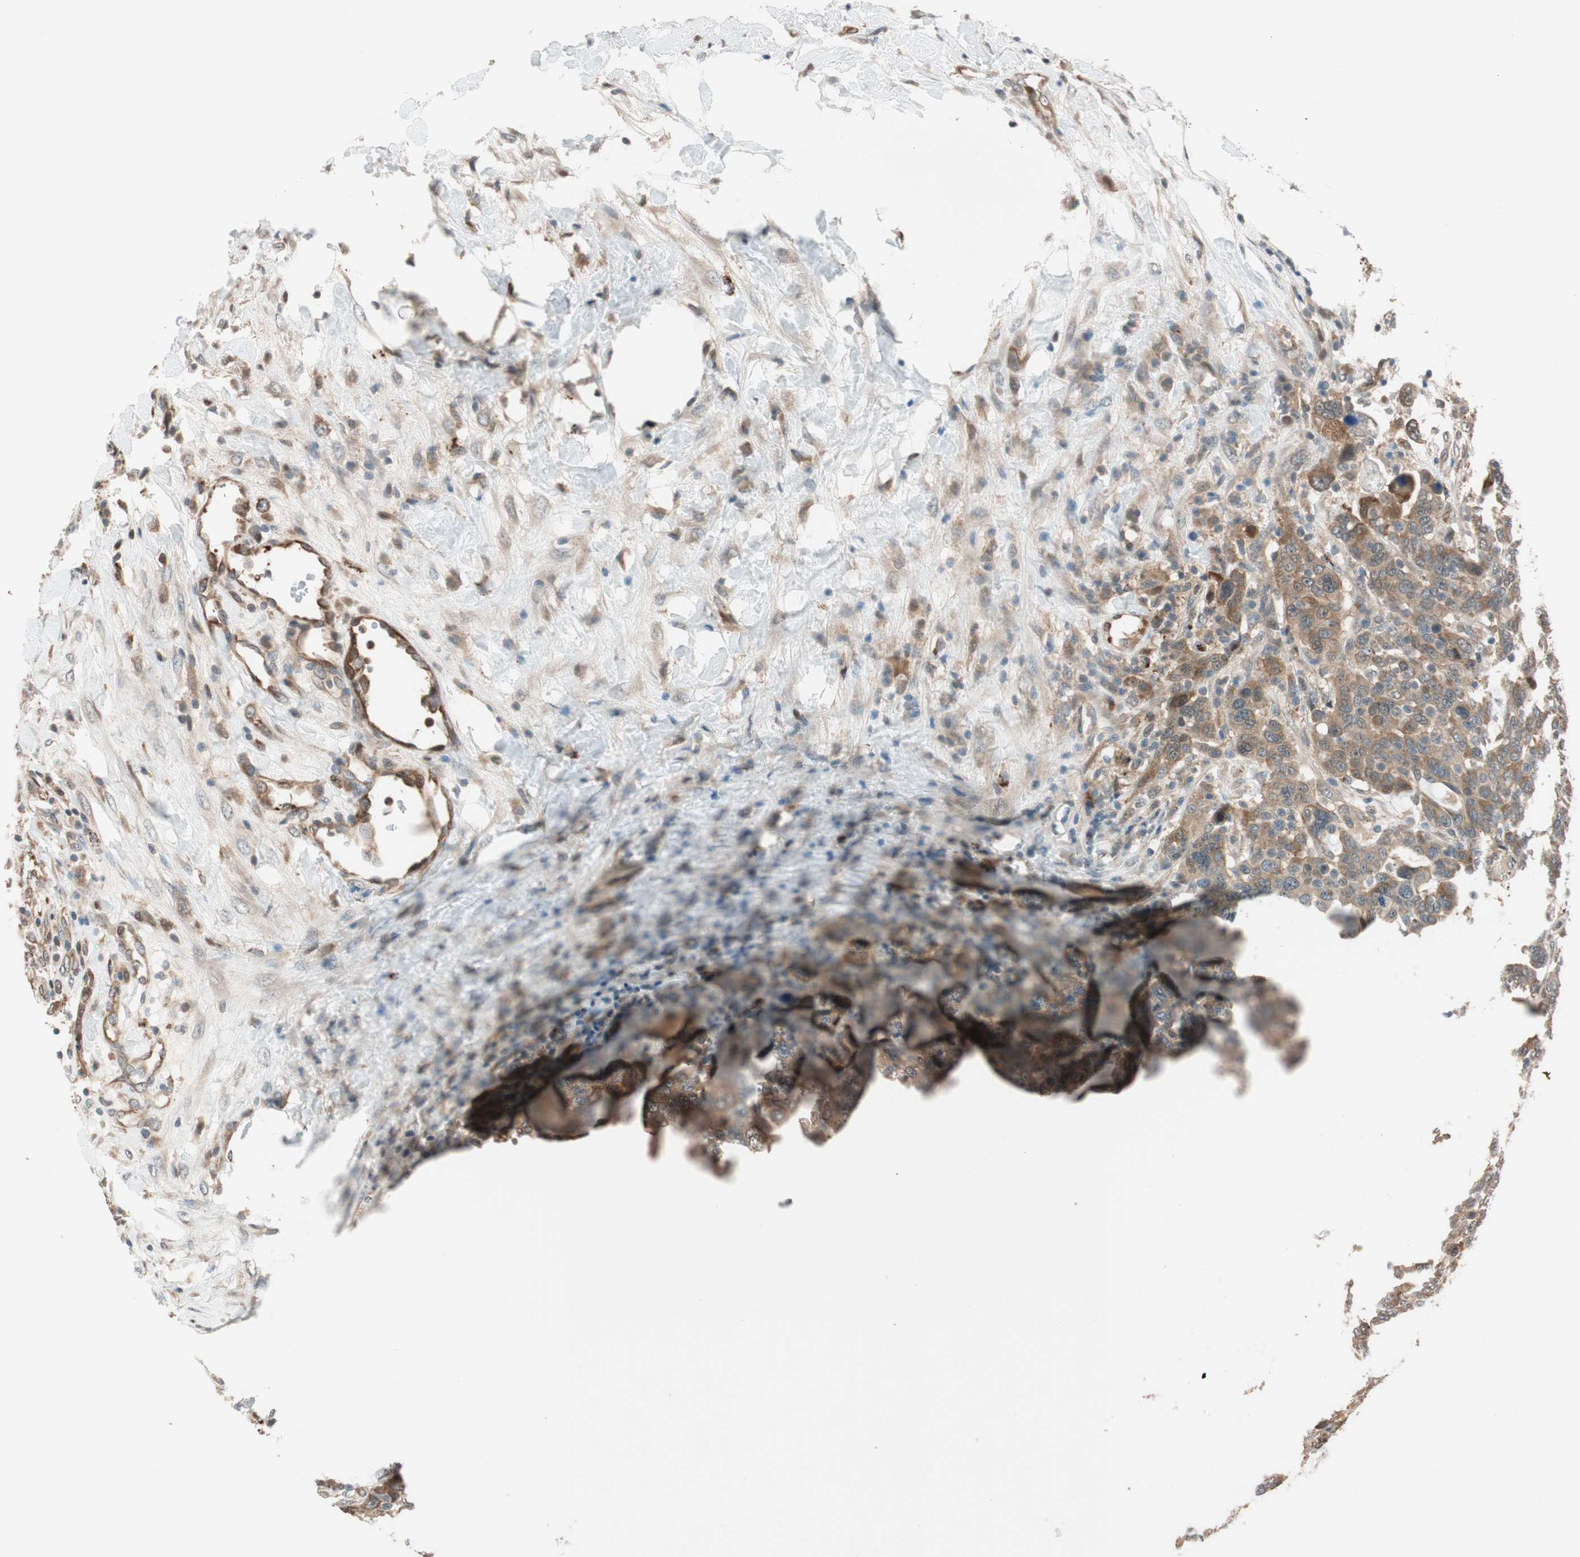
{"staining": {"intensity": "moderate", "quantity": ">75%", "location": "cytoplasmic/membranous"}, "tissue": "breast cancer", "cell_type": "Tumor cells", "image_type": "cancer", "snomed": [{"axis": "morphology", "description": "Duct carcinoma"}, {"axis": "topography", "description": "Breast"}], "caption": "Brown immunohistochemical staining in human intraductal carcinoma (breast) reveals moderate cytoplasmic/membranous expression in about >75% of tumor cells. Using DAB (brown) and hematoxylin (blue) stains, captured at high magnification using brightfield microscopy.", "gene": "PIK3R3", "patient": {"sex": "female", "age": 37}}